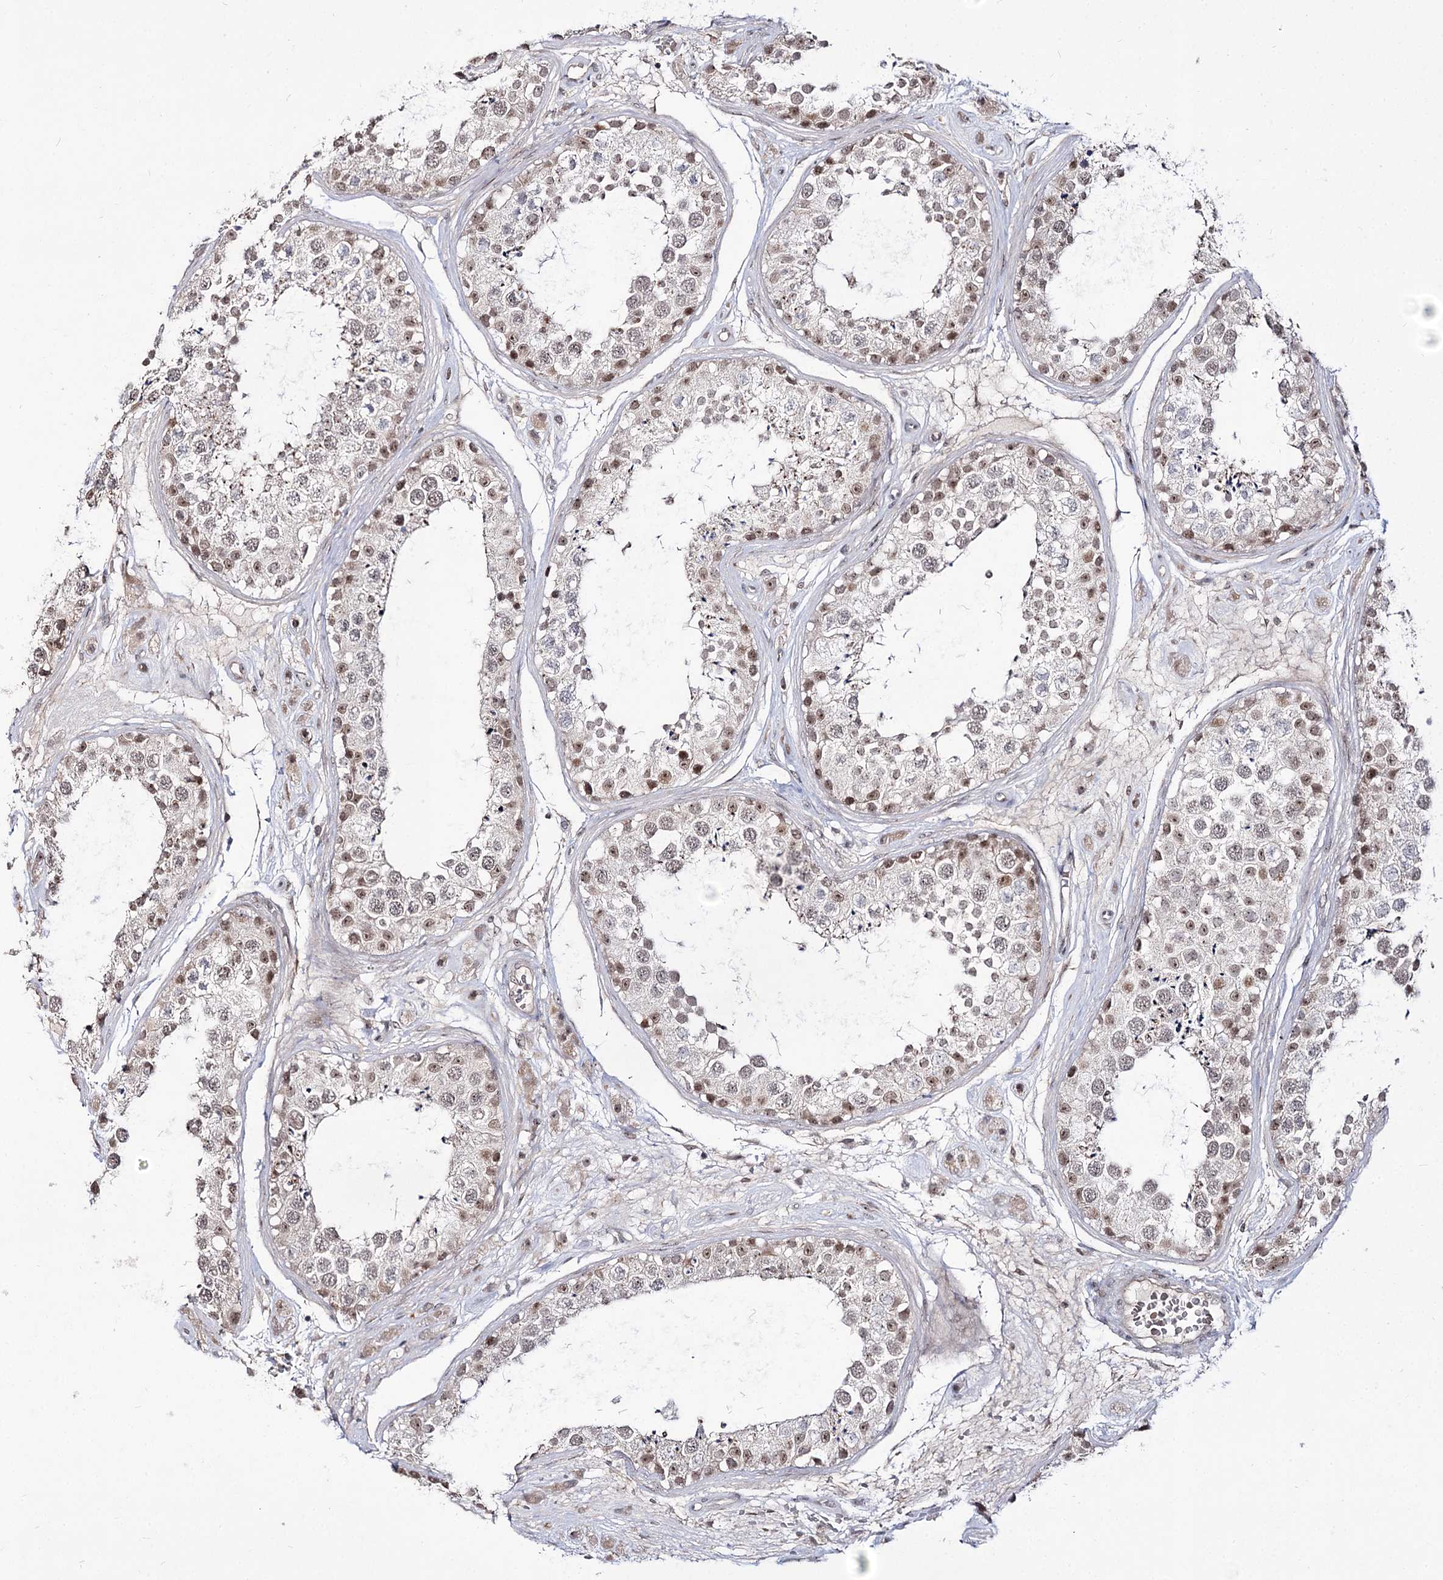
{"staining": {"intensity": "moderate", "quantity": "<25%", "location": "nuclear"}, "tissue": "testis", "cell_type": "Cells in seminiferous ducts", "image_type": "normal", "snomed": [{"axis": "morphology", "description": "Normal tissue, NOS"}, {"axis": "topography", "description": "Testis"}], "caption": "Immunohistochemical staining of unremarkable human testis displays moderate nuclear protein staining in about <25% of cells in seminiferous ducts. Using DAB (3,3'-diaminobenzidine) (brown) and hematoxylin (blue) stains, captured at high magnification using brightfield microscopy.", "gene": "RRP9", "patient": {"sex": "male", "age": 25}}